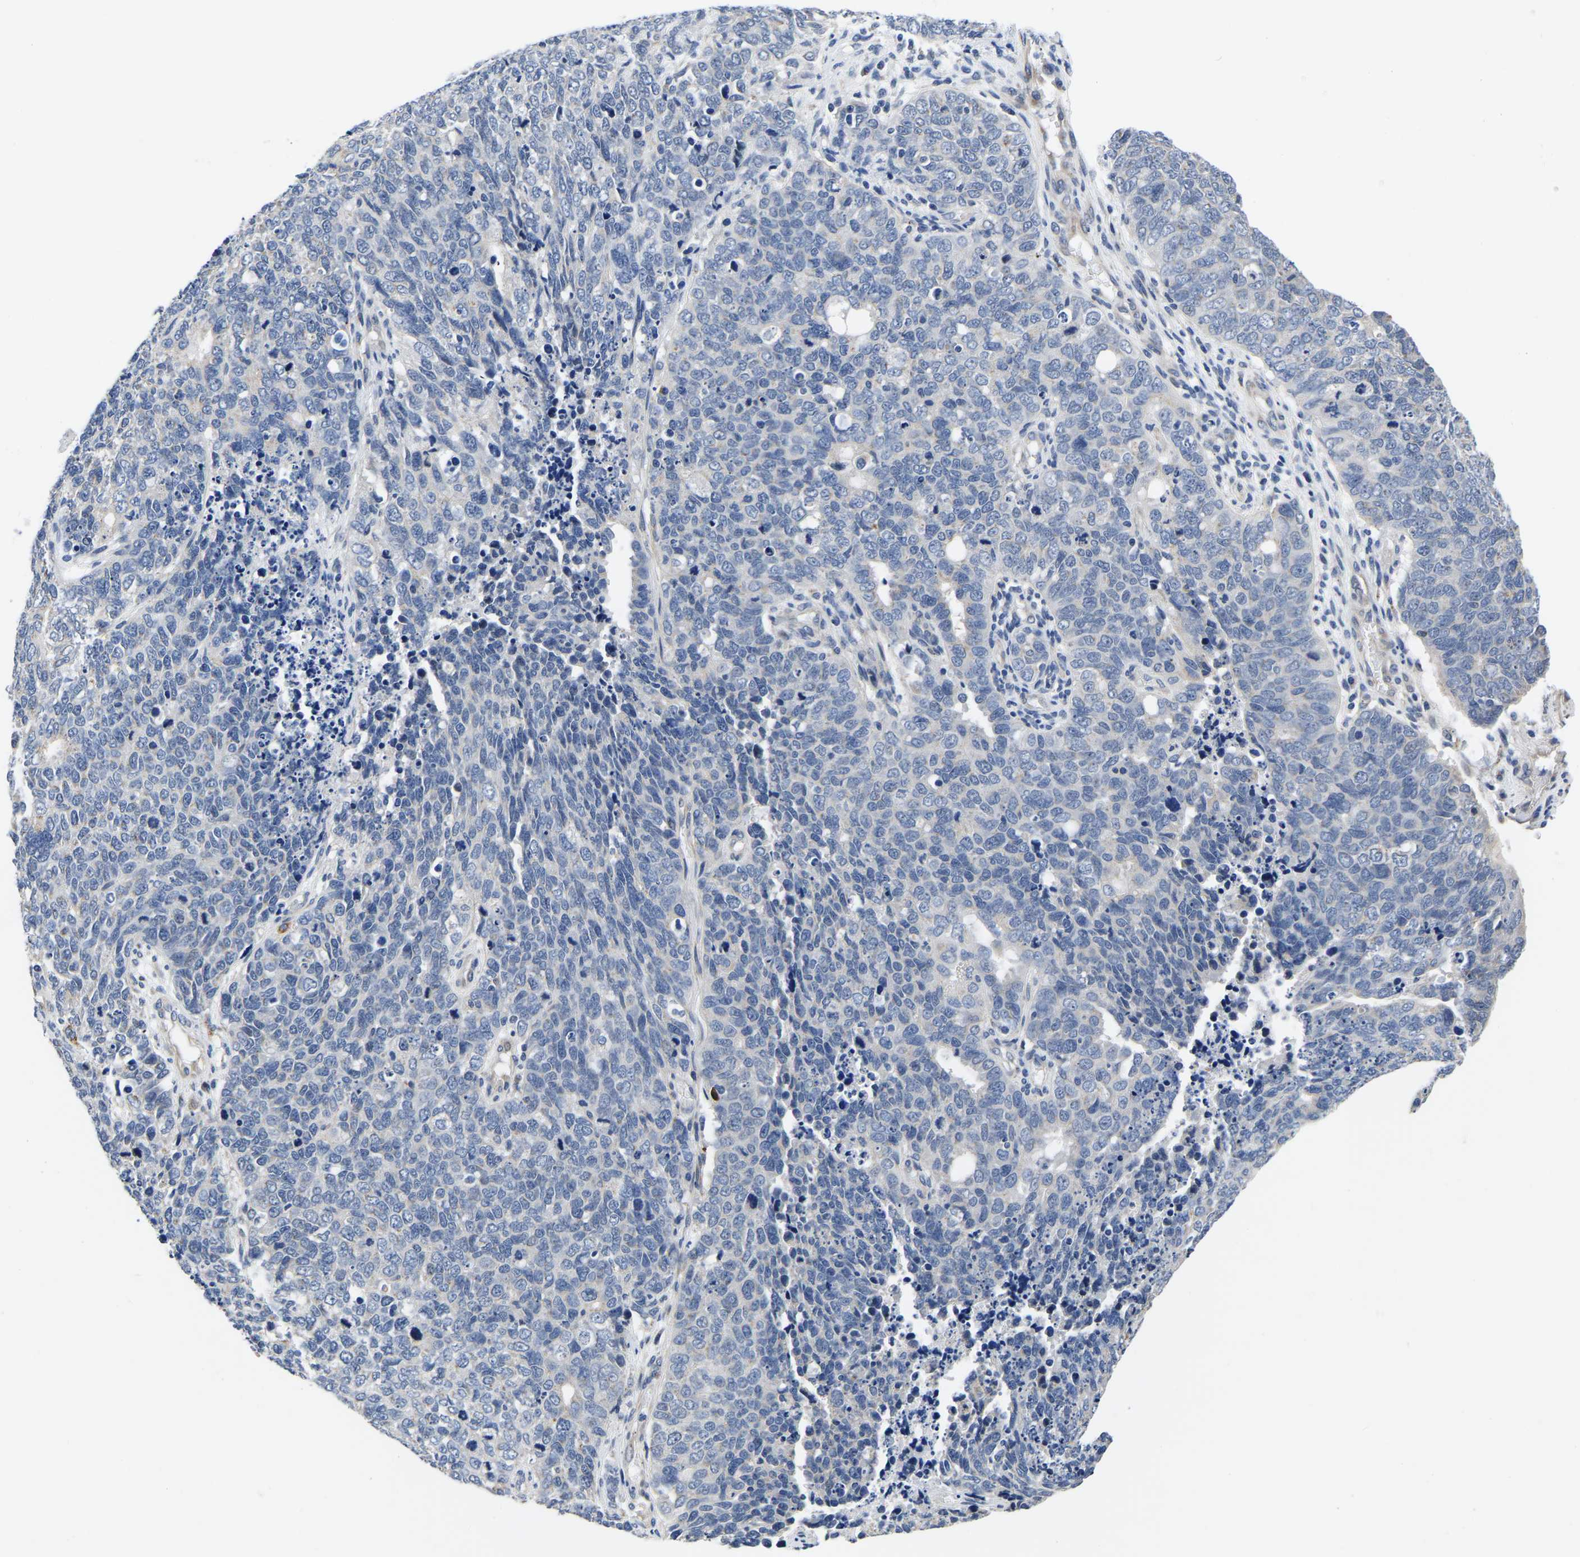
{"staining": {"intensity": "negative", "quantity": "none", "location": "none"}, "tissue": "cervical cancer", "cell_type": "Tumor cells", "image_type": "cancer", "snomed": [{"axis": "morphology", "description": "Squamous cell carcinoma, NOS"}, {"axis": "topography", "description": "Cervix"}], "caption": "Cervical cancer (squamous cell carcinoma) was stained to show a protein in brown. There is no significant positivity in tumor cells.", "gene": "PDLIM7", "patient": {"sex": "female", "age": 63}}